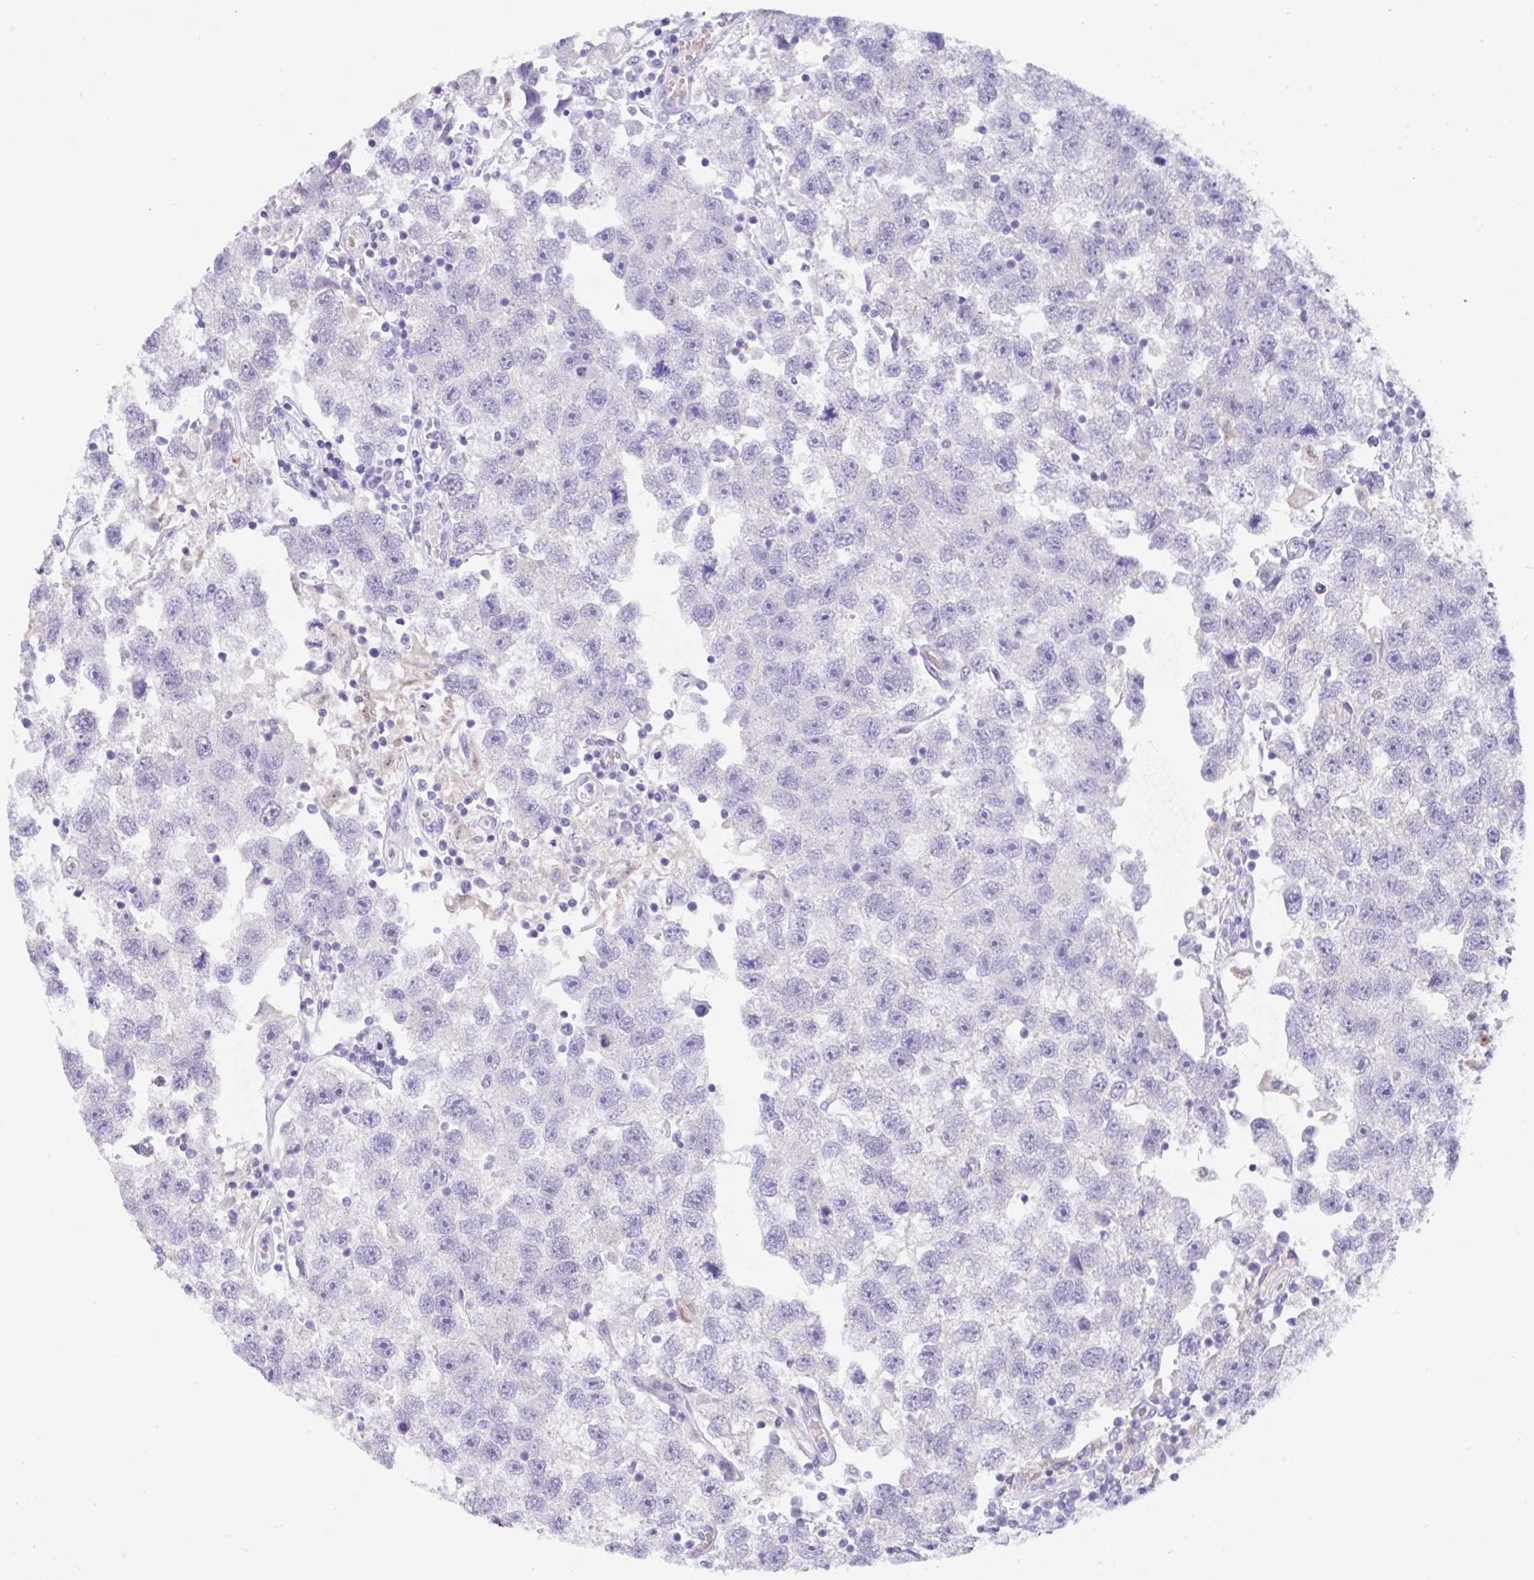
{"staining": {"intensity": "negative", "quantity": "none", "location": "none"}, "tissue": "testis cancer", "cell_type": "Tumor cells", "image_type": "cancer", "snomed": [{"axis": "morphology", "description": "Seminoma, NOS"}, {"axis": "topography", "description": "Testis"}], "caption": "The photomicrograph demonstrates no significant expression in tumor cells of testis cancer. The staining was performed using DAB to visualize the protein expression in brown, while the nuclei were stained in blue with hematoxylin (Magnification: 20x).", "gene": "TRAF4", "patient": {"sex": "male", "age": 26}}